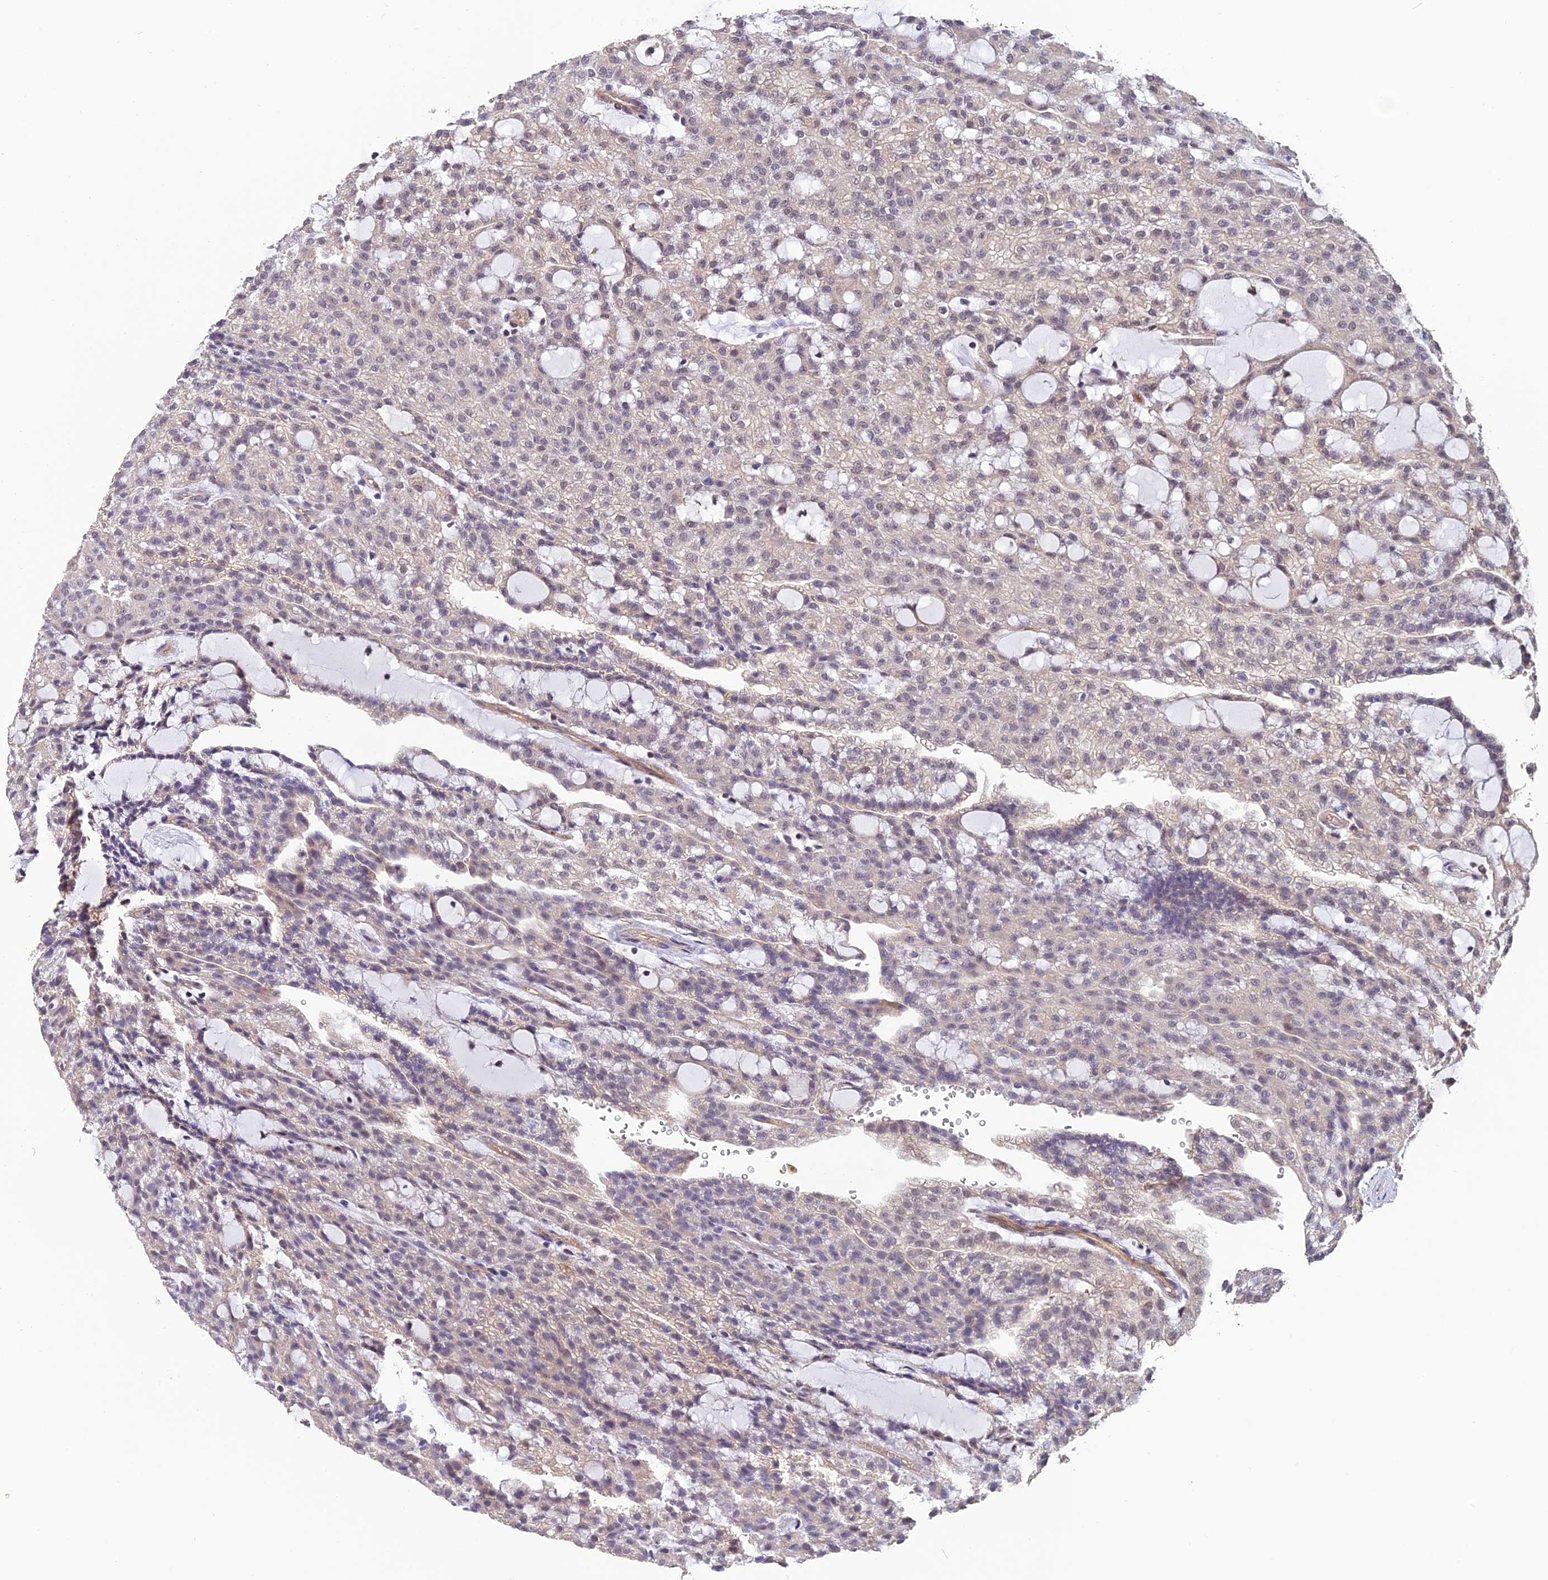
{"staining": {"intensity": "negative", "quantity": "none", "location": "none"}, "tissue": "renal cancer", "cell_type": "Tumor cells", "image_type": "cancer", "snomed": [{"axis": "morphology", "description": "Adenocarcinoma, NOS"}, {"axis": "topography", "description": "Kidney"}], "caption": "Immunohistochemistry histopathology image of neoplastic tissue: human renal adenocarcinoma stained with DAB displays no significant protein staining in tumor cells. The staining was performed using DAB to visualize the protein expression in brown, while the nuclei were stained in blue with hematoxylin (Magnification: 20x).", "gene": "PSMB3", "patient": {"sex": "male", "age": 63}}